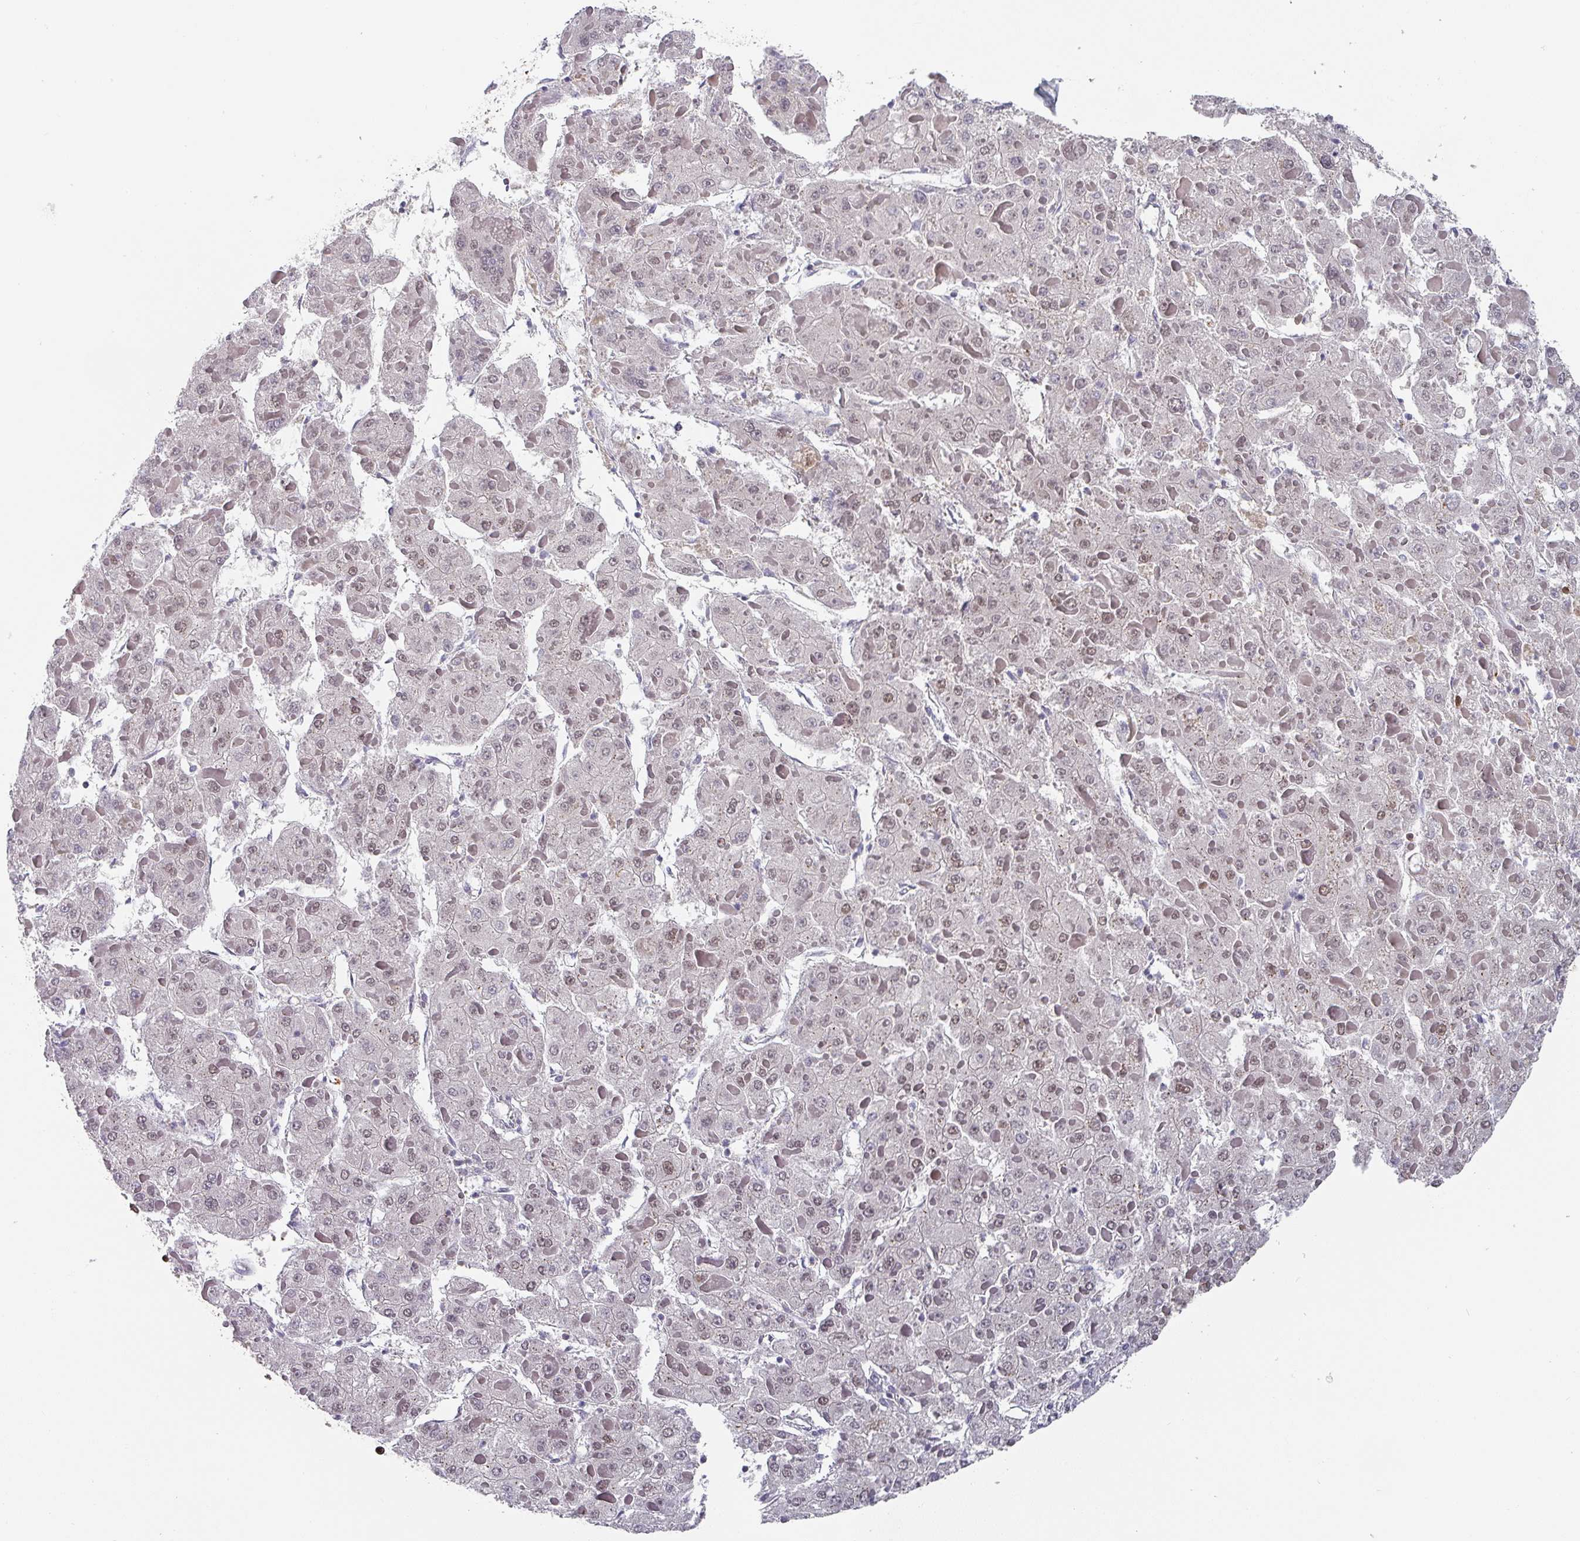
{"staining": {"intensity": "negative", "quantity": "none", "location": "none"}, "tissue": "liver cancer", "cell_type": "Tumor cells", "image_type": "cancer", "snomed": [{"axis": "morphology", "description": "Carcinoma, Hepatocellular, NOS"}, {"axis": "topography", "description": "Liver"}], "caption": "This is an immunohistochemistry photomicrograph of liver cancer (hepatocellular carcinoma). There is no staining in tumor cells.", "gene": "DIDO1", "patient": {"sex": "female", "age": 73}}